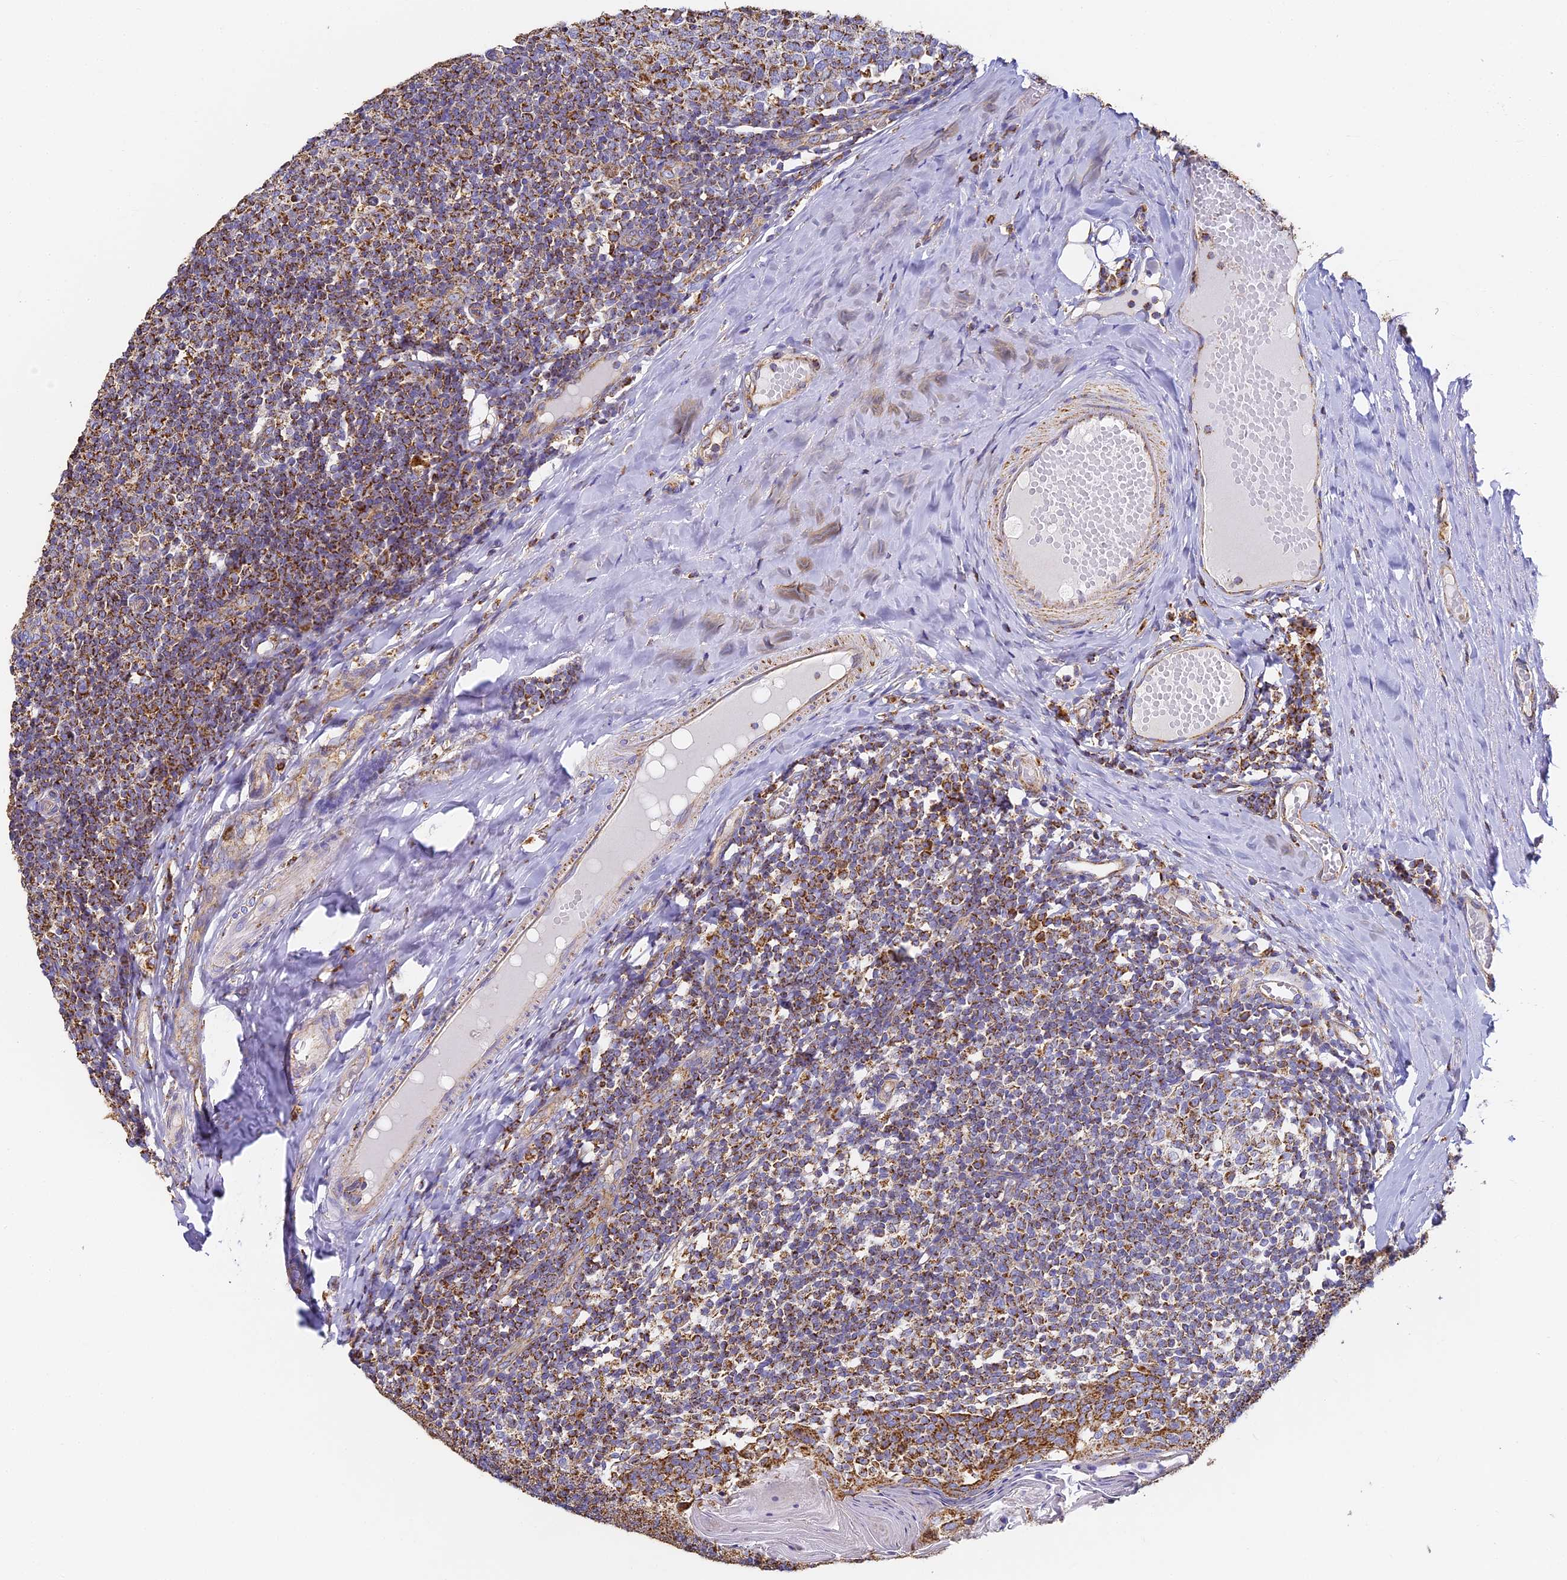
{"staining": {"intensity": "strong", "quantity": "25%-75%", "location": "cytoplasmic/membranous"}, "tissue": "tonsil", "cell_type": "Germinal center cells", "image_type": "normal", "snomed": [{"axis": "morphology", "description": "Normal tissue, NOS"}, {"axis": "topography", "description": "Tonsil"}], "caption": "Tonsil stained for a protein displays strong cytoplasmic/membranous positivity in germinal center cells.", "gene": "COX6C", "patient": {"sex": "female", "age": 19}}